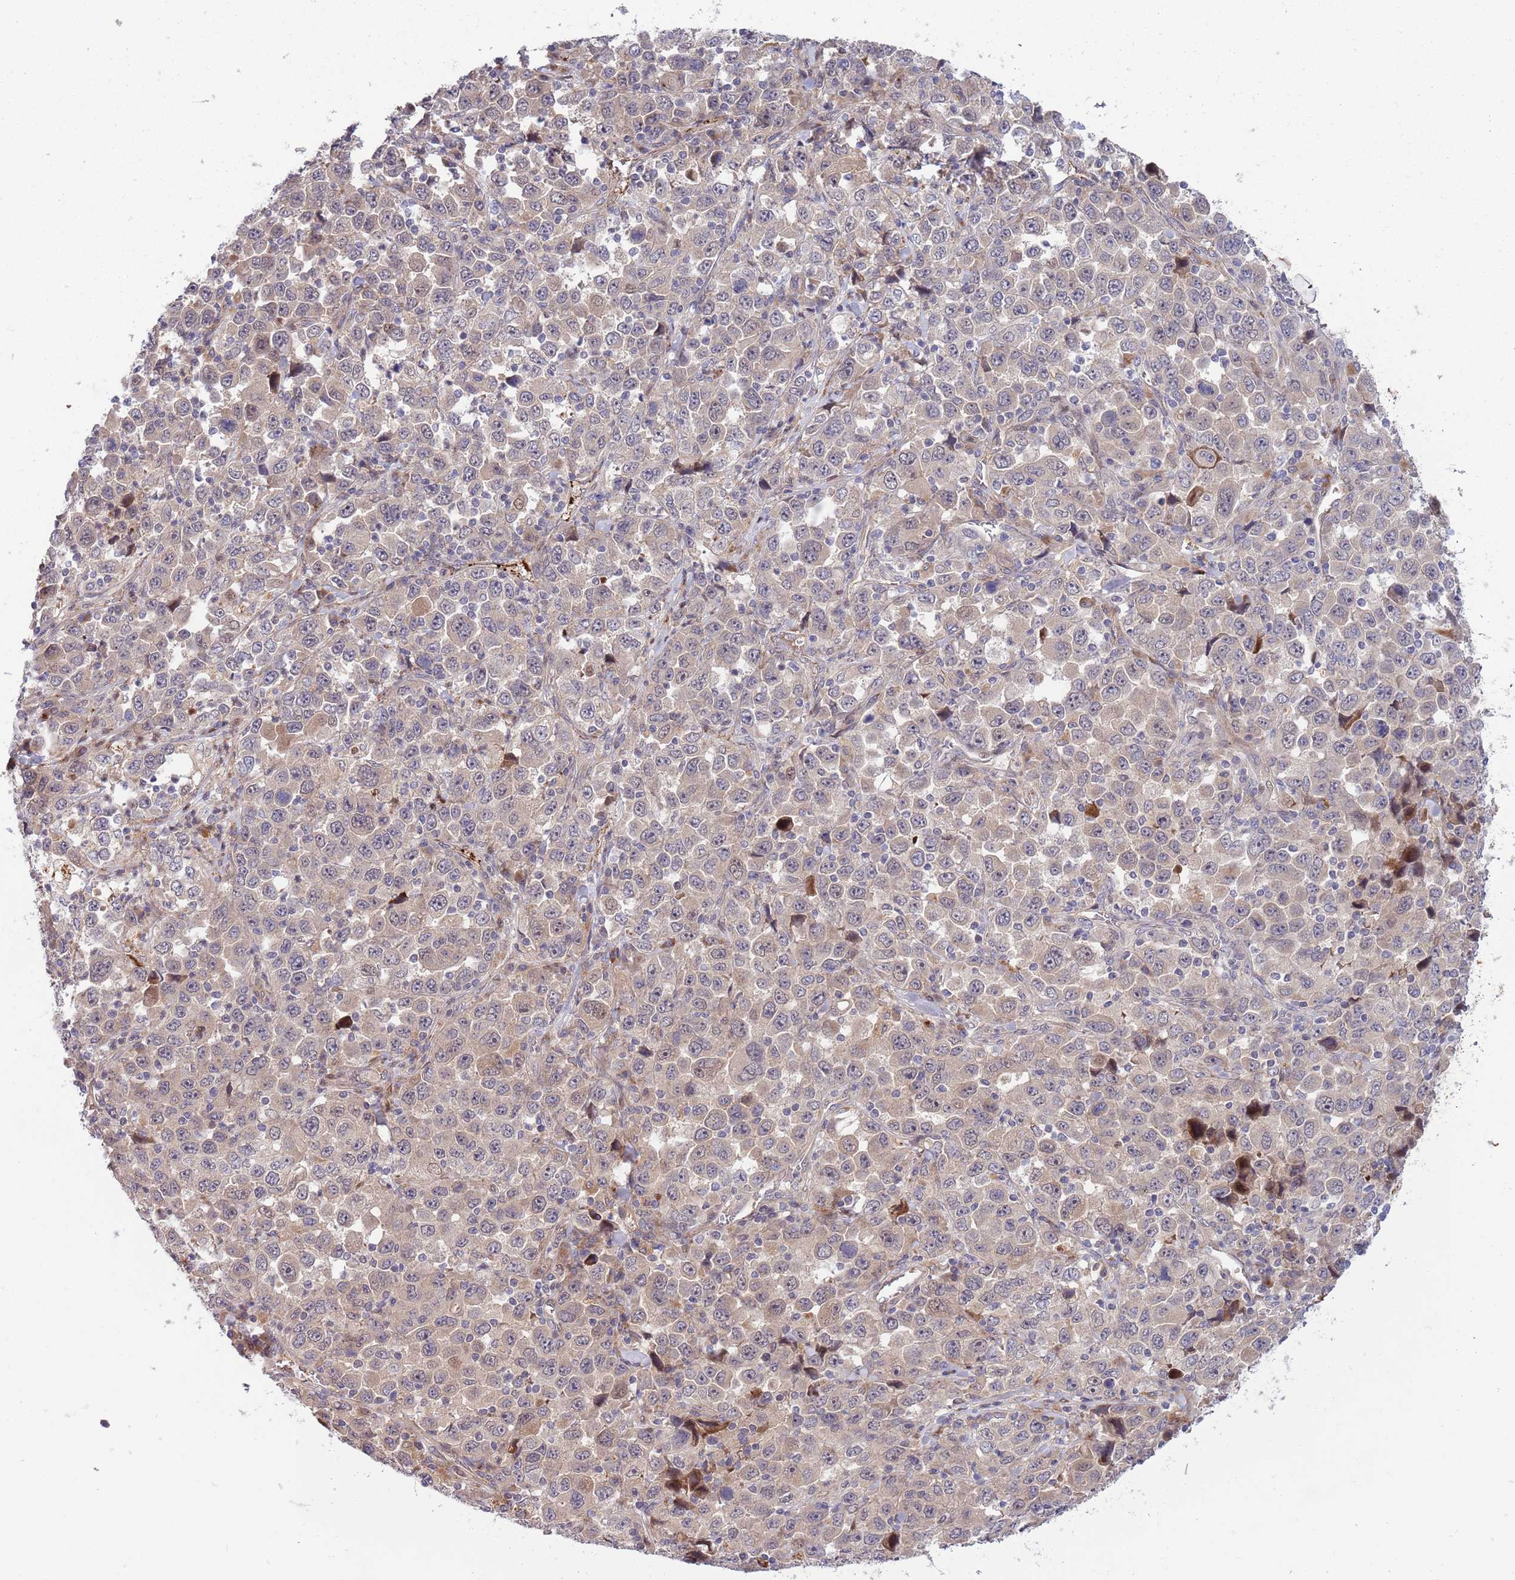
{"staining": {"intensity": "weak", "quantity": "25%-75%", "location": "cytoplasmic/membranous,nuclear"}, "tissue": "stomach cancer", "cell_type": "Tumor cells", "image_type": "cancer", "snomed": [{"axis": "morphology", "description": "Normal tissue, NOS"}, {"axis": "morphology", "description": "Adenocarcinoma, NOS"}, {"axis": "topography", "description": "Stomach, upper"}, {"axis": "topography", "description": "Stomach"}], "caption": "A micrograph of human stomach cancer (adenocarcinoma) stained for a protein exhibits weak cytoplasmic/membranous and nuclear brown staining in tumor cells.", "gene": "NT5DC4", "patient": {"sex": "male", "age": 59}}